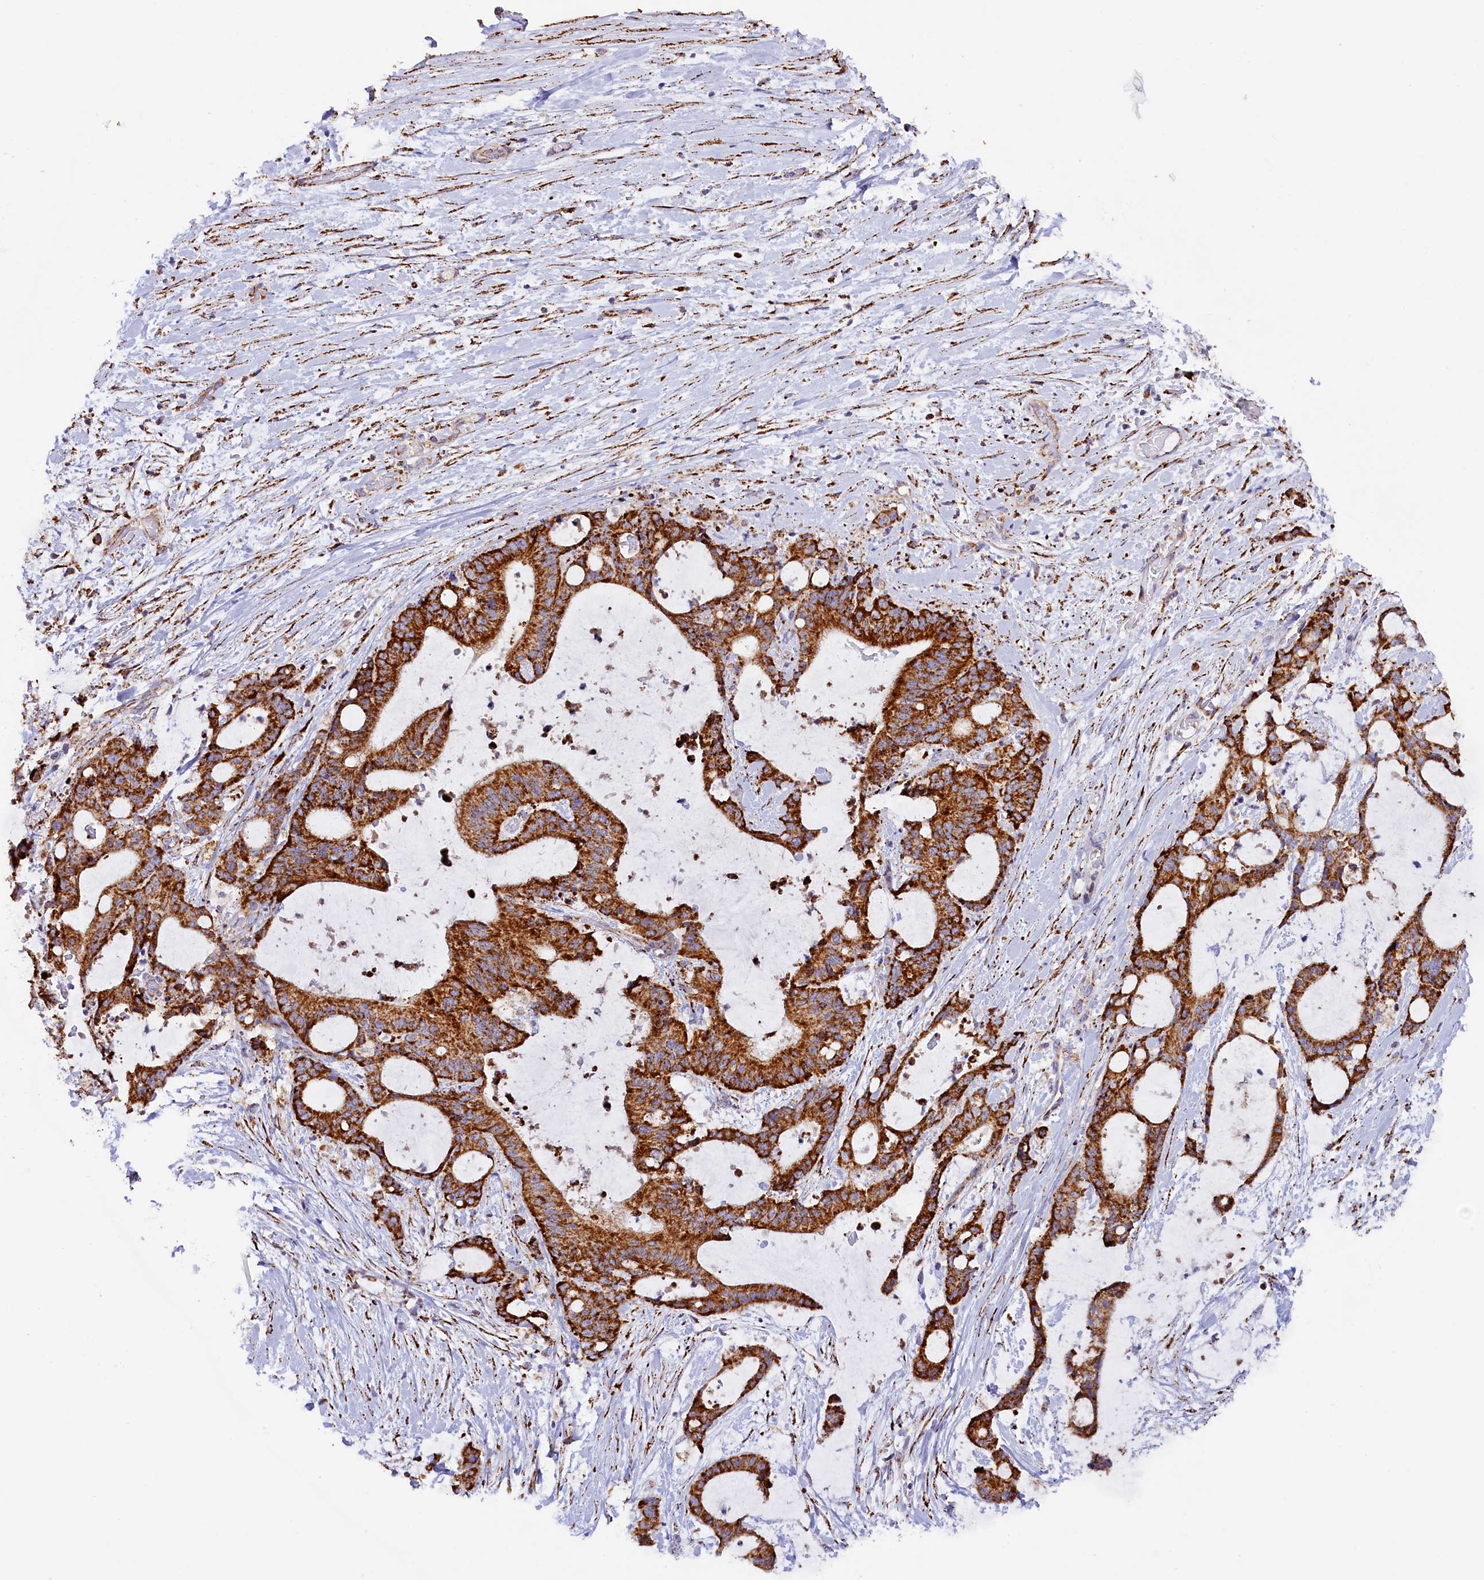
{"staining": {"intensity": "strong", "quantity": ">75%", "location": "cytoplasmic/membranous"}, "tissue": "liver cancer", "cell_type": "Tumor cells", "image_type": "cancer", "snomed": [{"axis": "morphology", "description": "Normal tissue, NOS"}, {"axis": "morphology", "description": "Cholangiocarcinoma"}, {"axis": "topography", "description": "Liver"}, {"axis": "topography", "description": "Peripheral nerve tissue"}], "caption": "High-magnification brightfield microscopy of liver cancer (cholangiocarcinoma) stained with DAB (3,3'-diaminobenzidine) (brown) and counterstained with hematoxylin (blue). tumor cells exhibit strong cytoplasmic/membranous staining is present in about>75% of cells.", "gene": "AKTIP", "patient": {"sex": "female", "age": 73}}